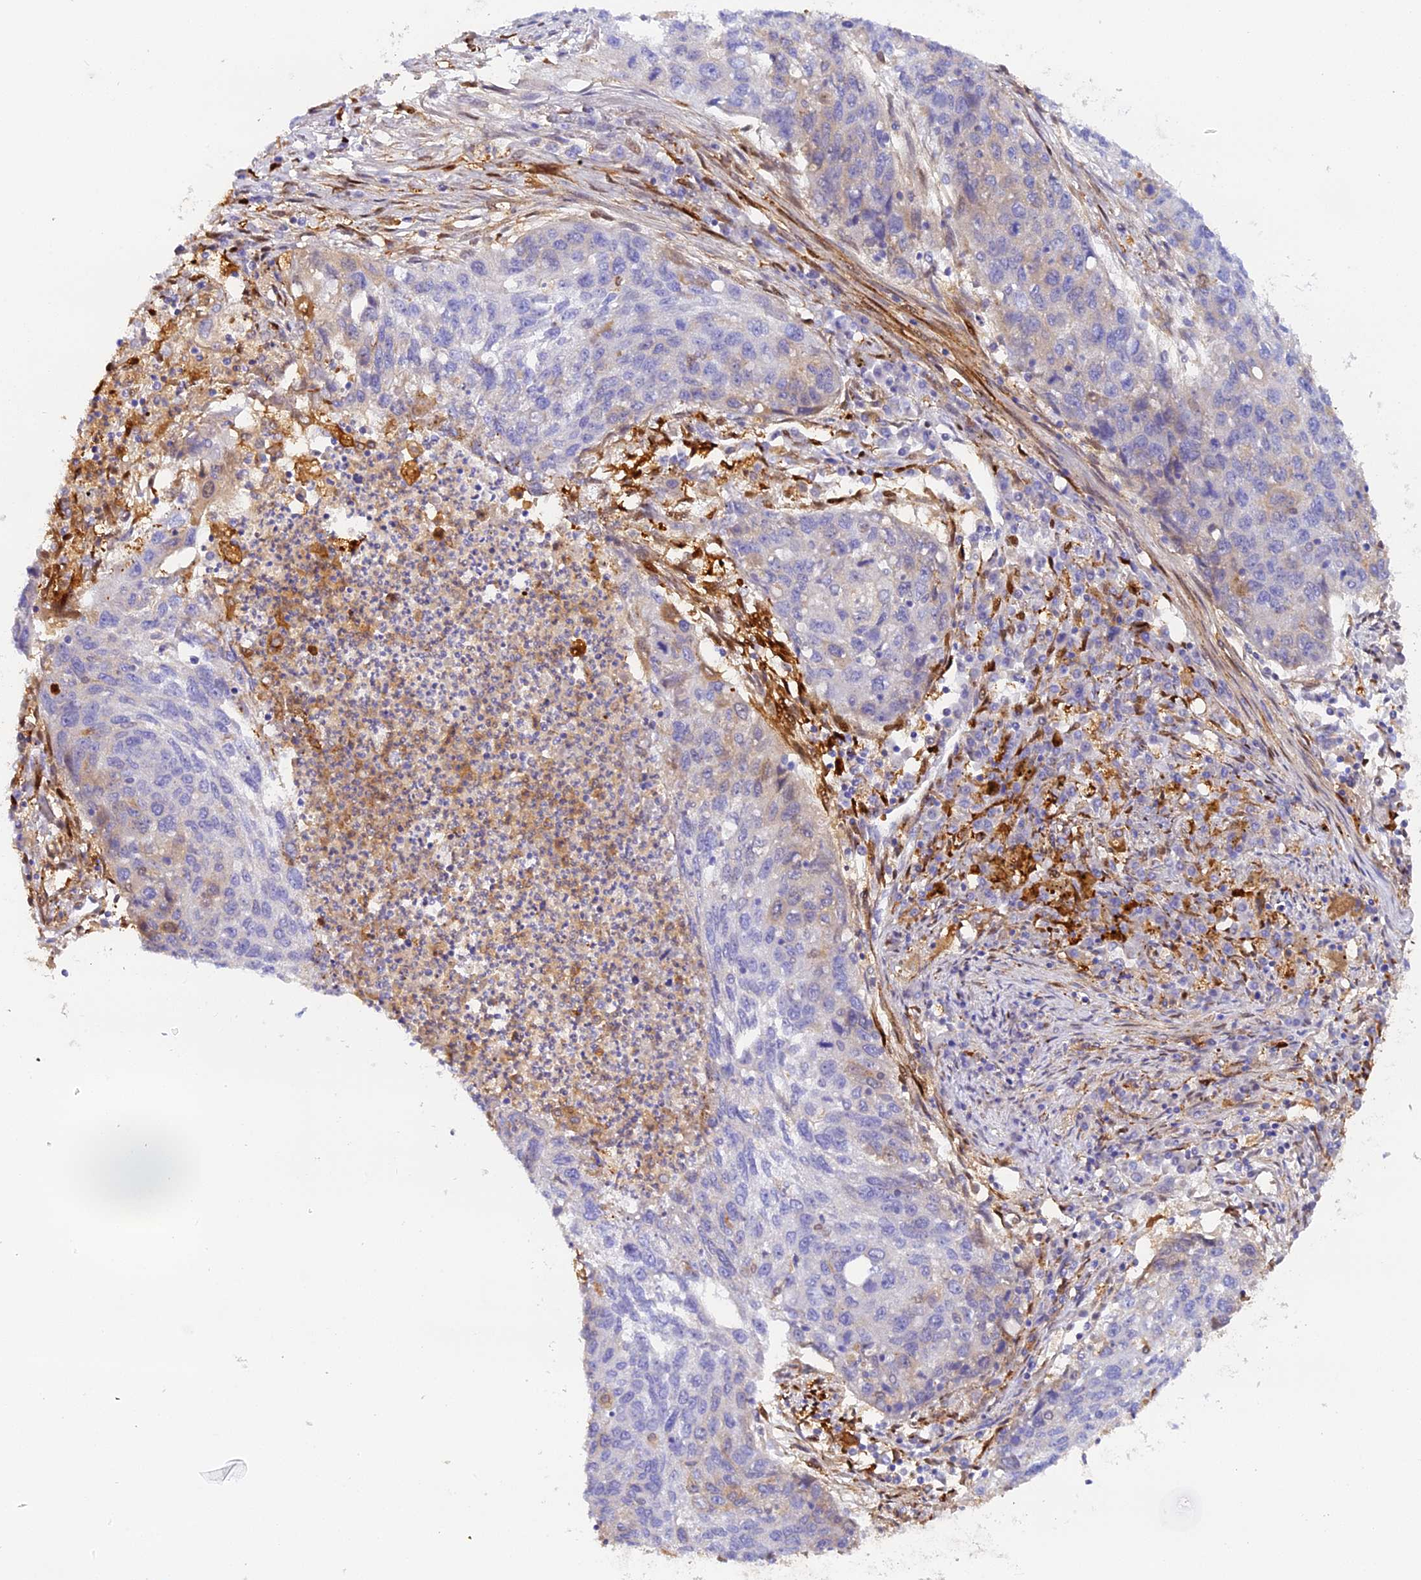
{"staining": {"intensity": "negative", "quantity": "none", "location": "none"}, "tissue": "lung cancer", "cell_type": "Tumor cells", "image_type": "cancer", "snomed": [{"axis": "morphology", "description": "Squamous cell carcinoma, NOS"}, {"axis": "topography", "description": "Lung"}], "caption": "IHC histopathology image of lung cancer stained for a protein (brown), which exhibits no staining in tumor cells.", "gene": "KATNB1", "patient": {"sex": "female", "age": 63}}